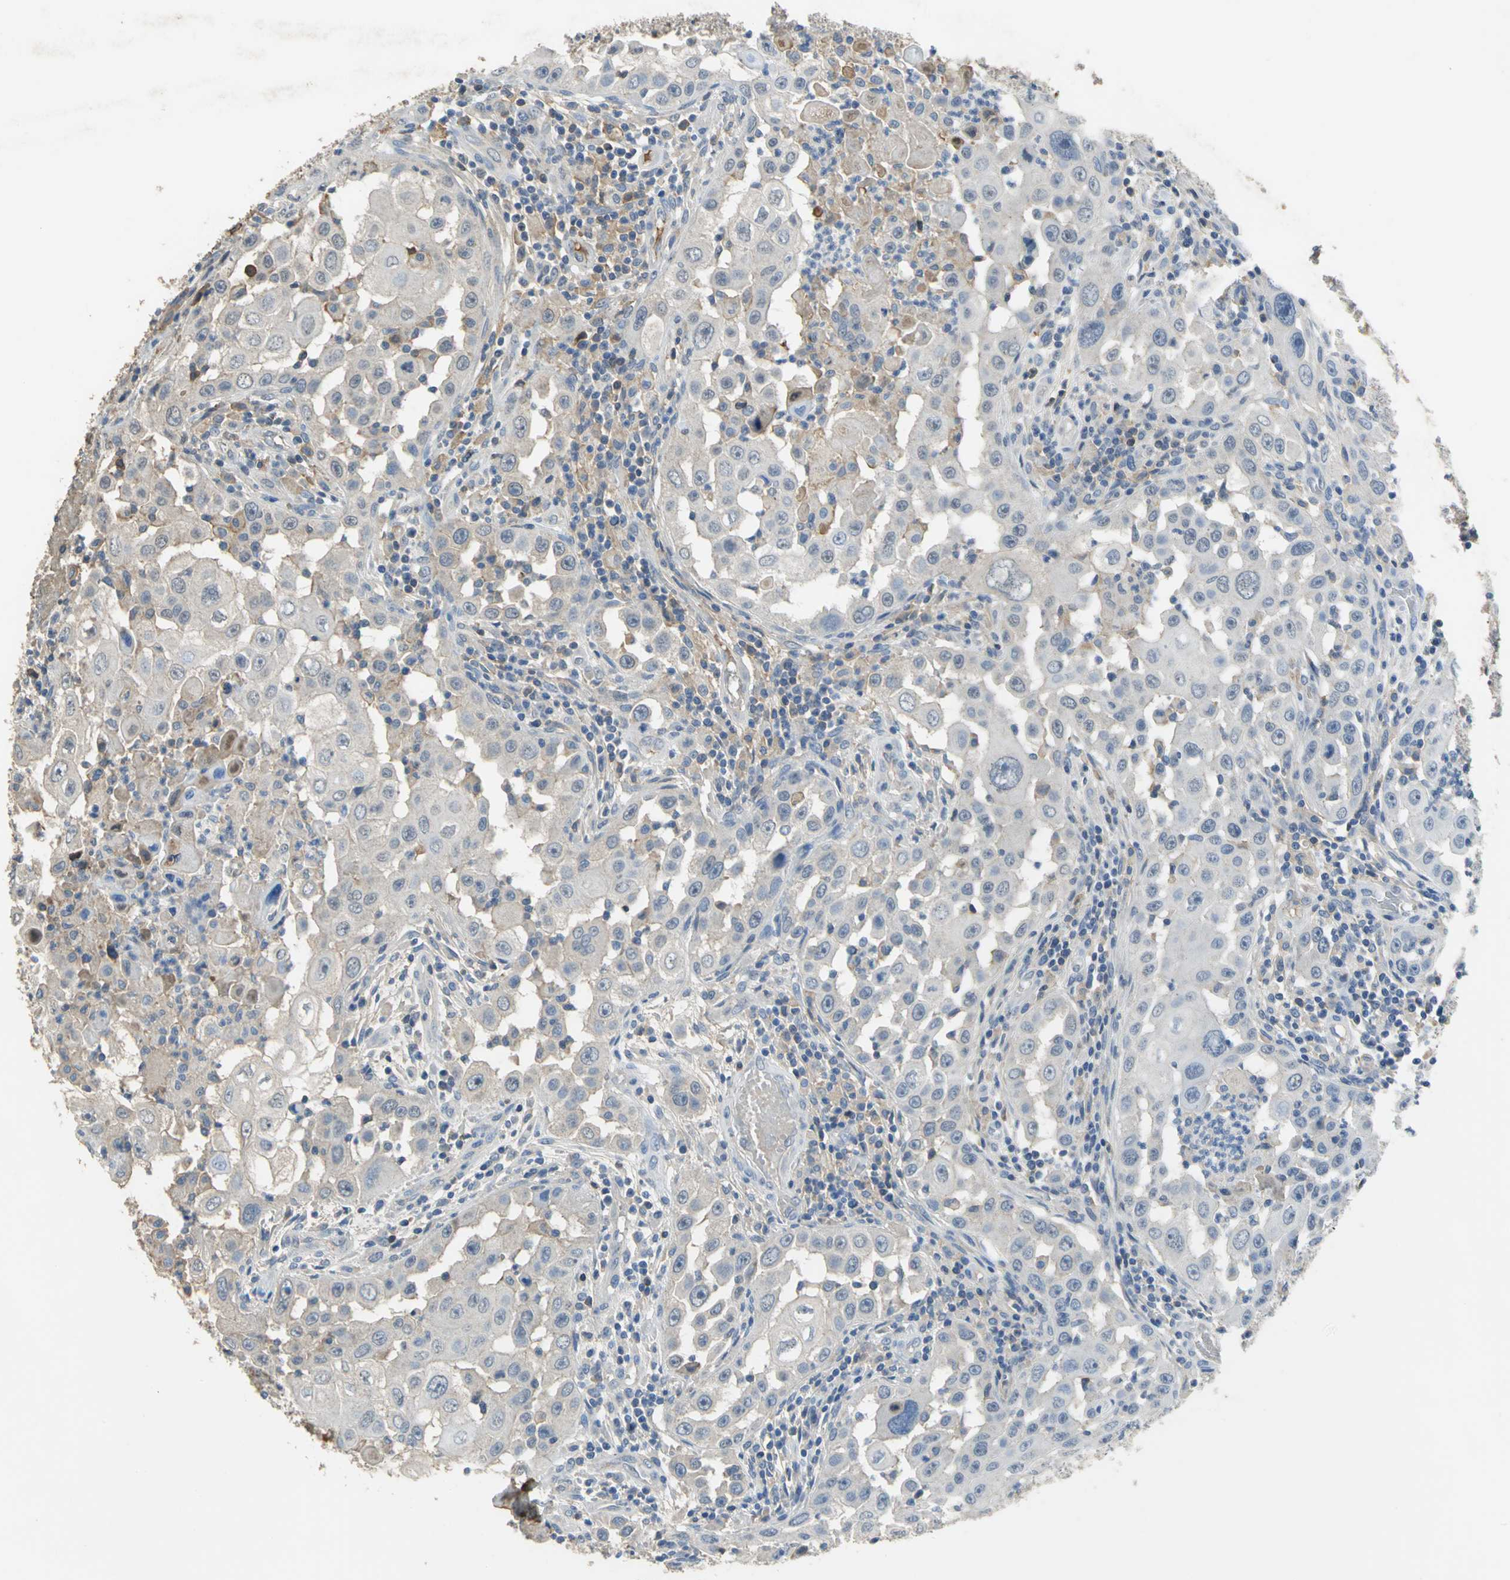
{"staining": {"intensity": "weak", "quantity": "25%-75%", "location": "cytoplasmic/membranous"}, "tissue": "head and neck cancer", "cell_type": "Tumor cells", "image_type": "cancer", "snomed": [{"axis": "morphology", "description": "Carcinoma, NOS"}, {"axis": "topography", "description": "Head-Neck"}], "caption": "The image shows immunohistochemical staining of head and neck carcinoma. There is weak cytoplasmic/membranous staining is present in approximately 25%-75% of tumor cells.", "gene": "GYG2", "patient": {"sex": "male", "age": 87}}